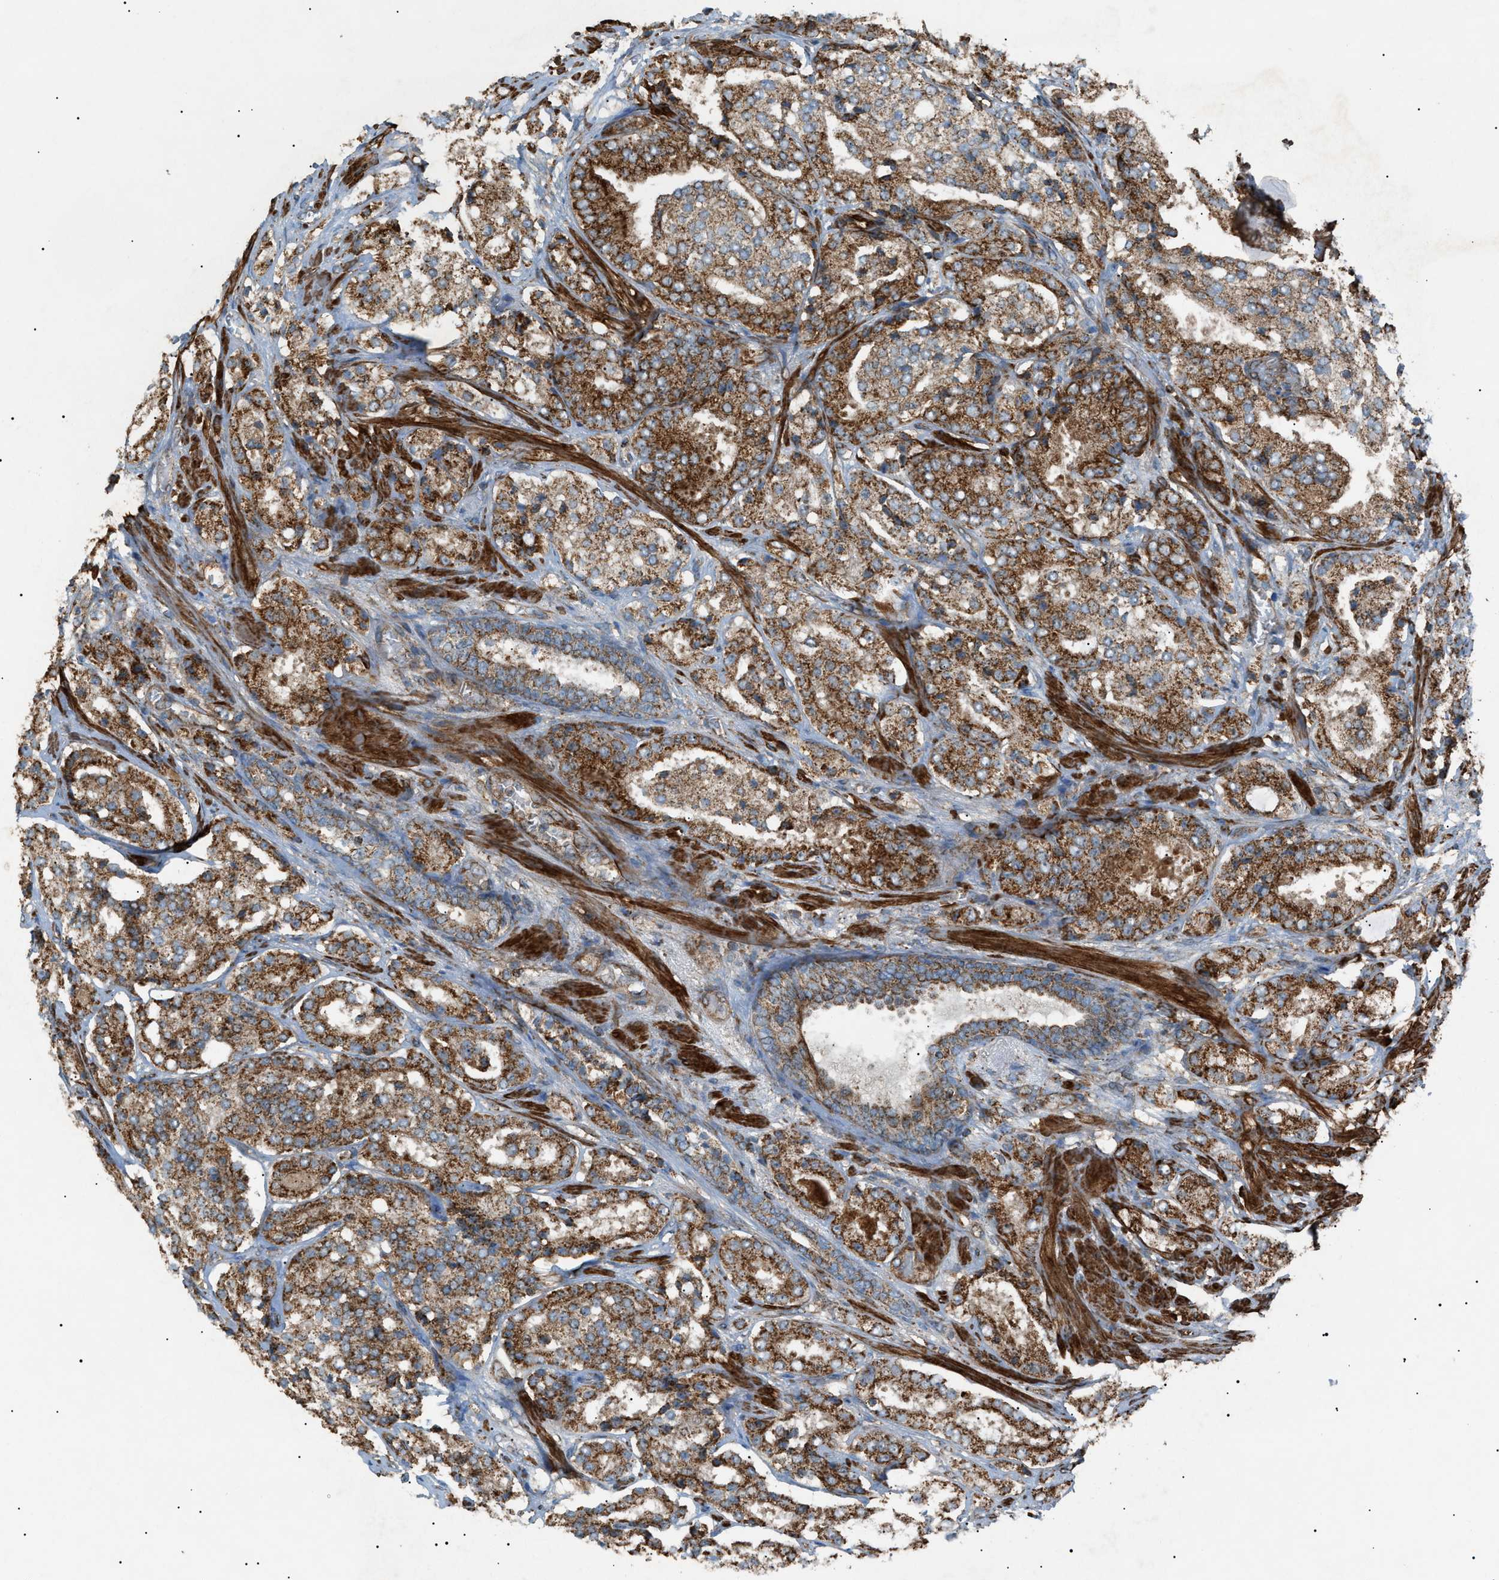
{"staining": {"intensity": "strong", "quantity": ">75%", "location": "cytoplasmic/membranous"}, "tissue": "prostate cancer", "cell_type": "Tumor cells", "image_type": "cancer", "snomed": [{"axis": "morphology", "description": "Adenocarcinoma, High grade"}, {"axis": "topography", "description": "Prostate"}], "caption": "Immunohistochemical staining of human prostate cancer demonstrates high levels of strong cytoplasmic/membranous staining in approximately >75% of tumor cells.", "gene": "C1GALT1C1", "patient": {"sex": "male", "age": 65}}